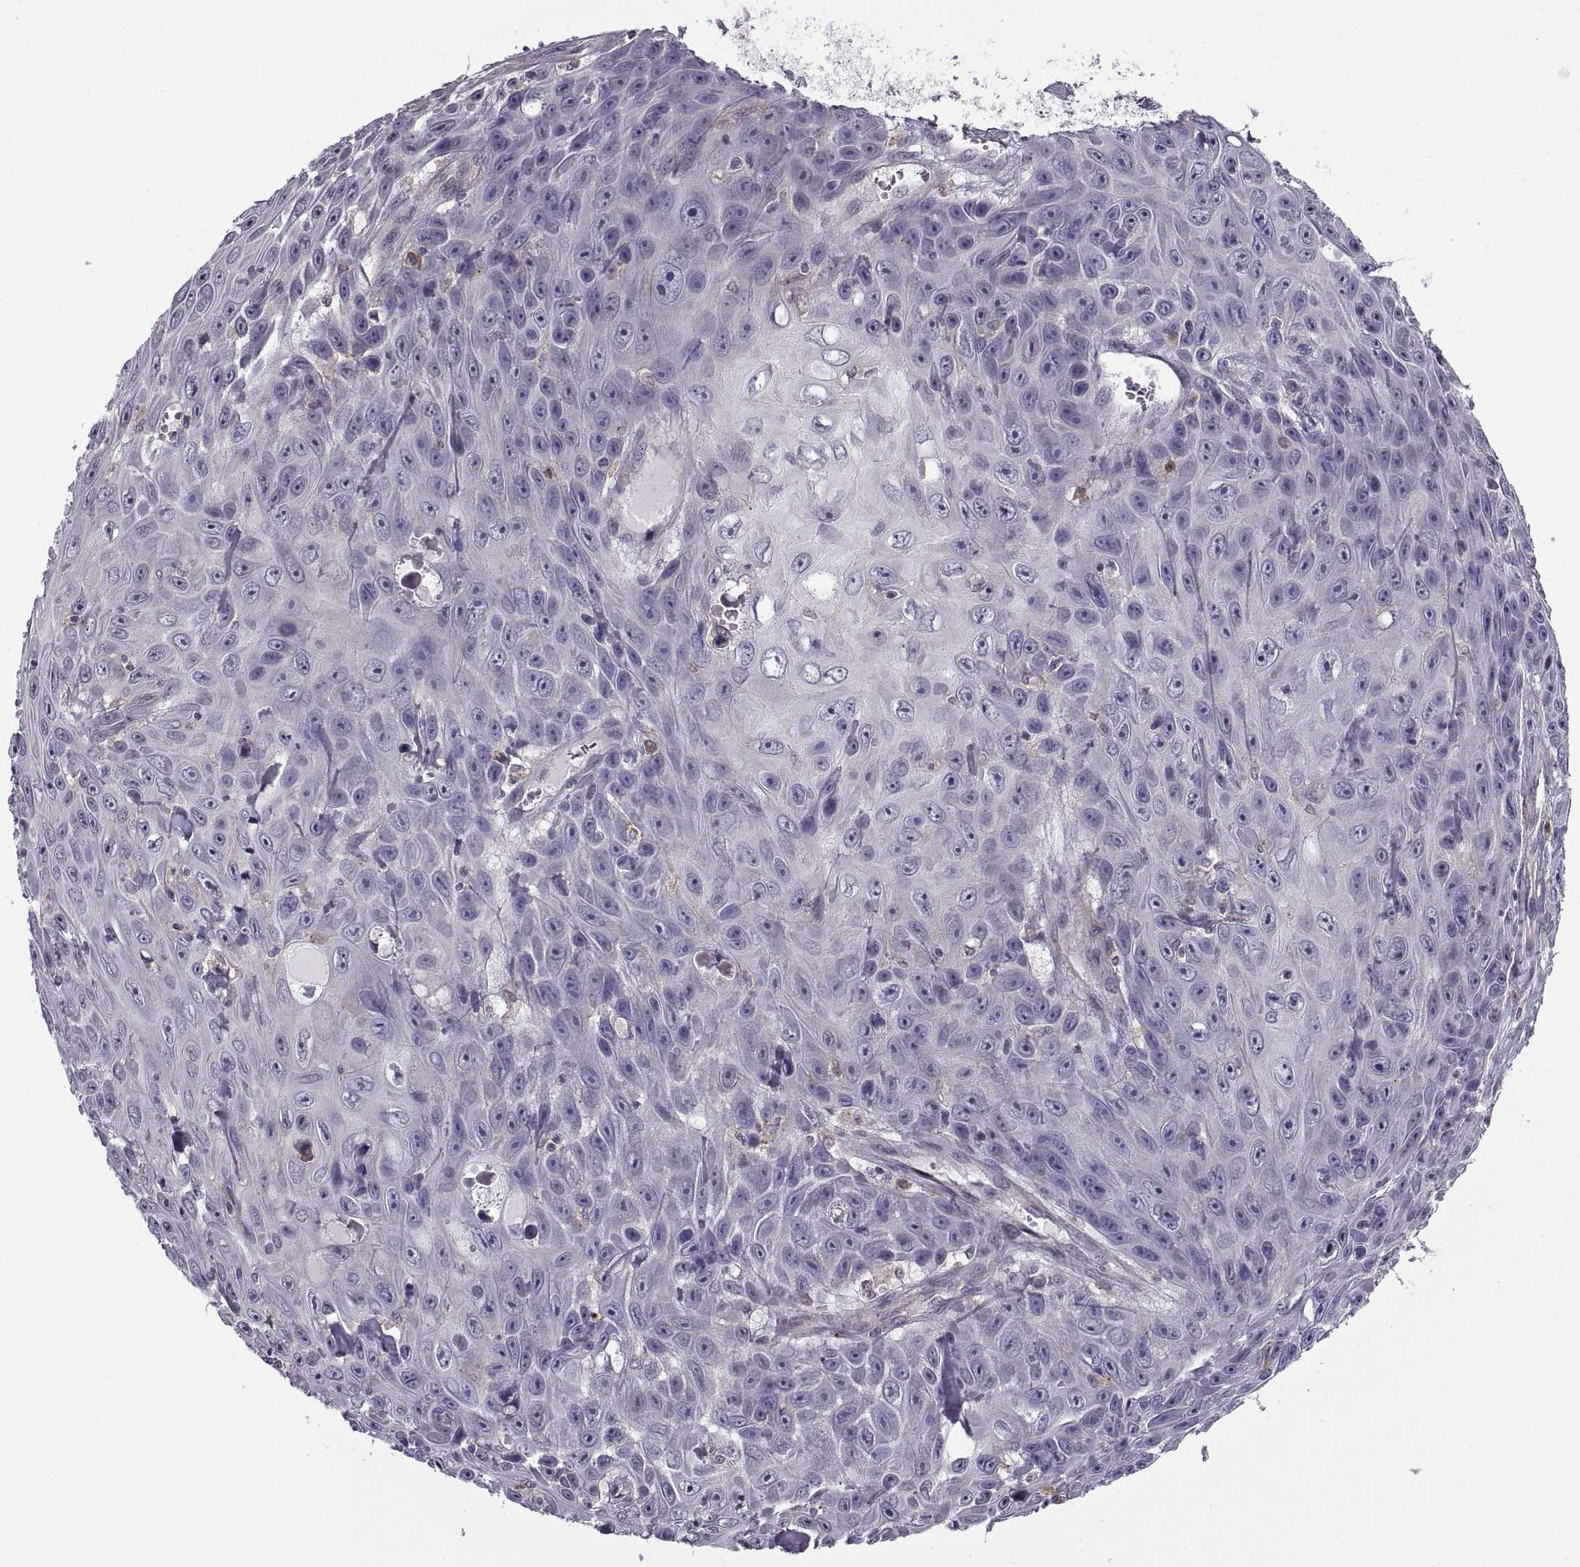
{"staining": {"intensity": "negative", "quantity": "none", "location": "none"}, "tissue": "skin cancer", "cell_type": "Tumor cells", "image_type": "cancer", "snomed": [{"axis": "morphology", "description": "Squamous cell carcinoma, NOS"}, {"axis": "topography", "description": "Skin"}], "caption": "There is no significant expression in tumor cells of skin cancer.", "gene": "RALB", "patient": {"sex": "male", "age": 82}}